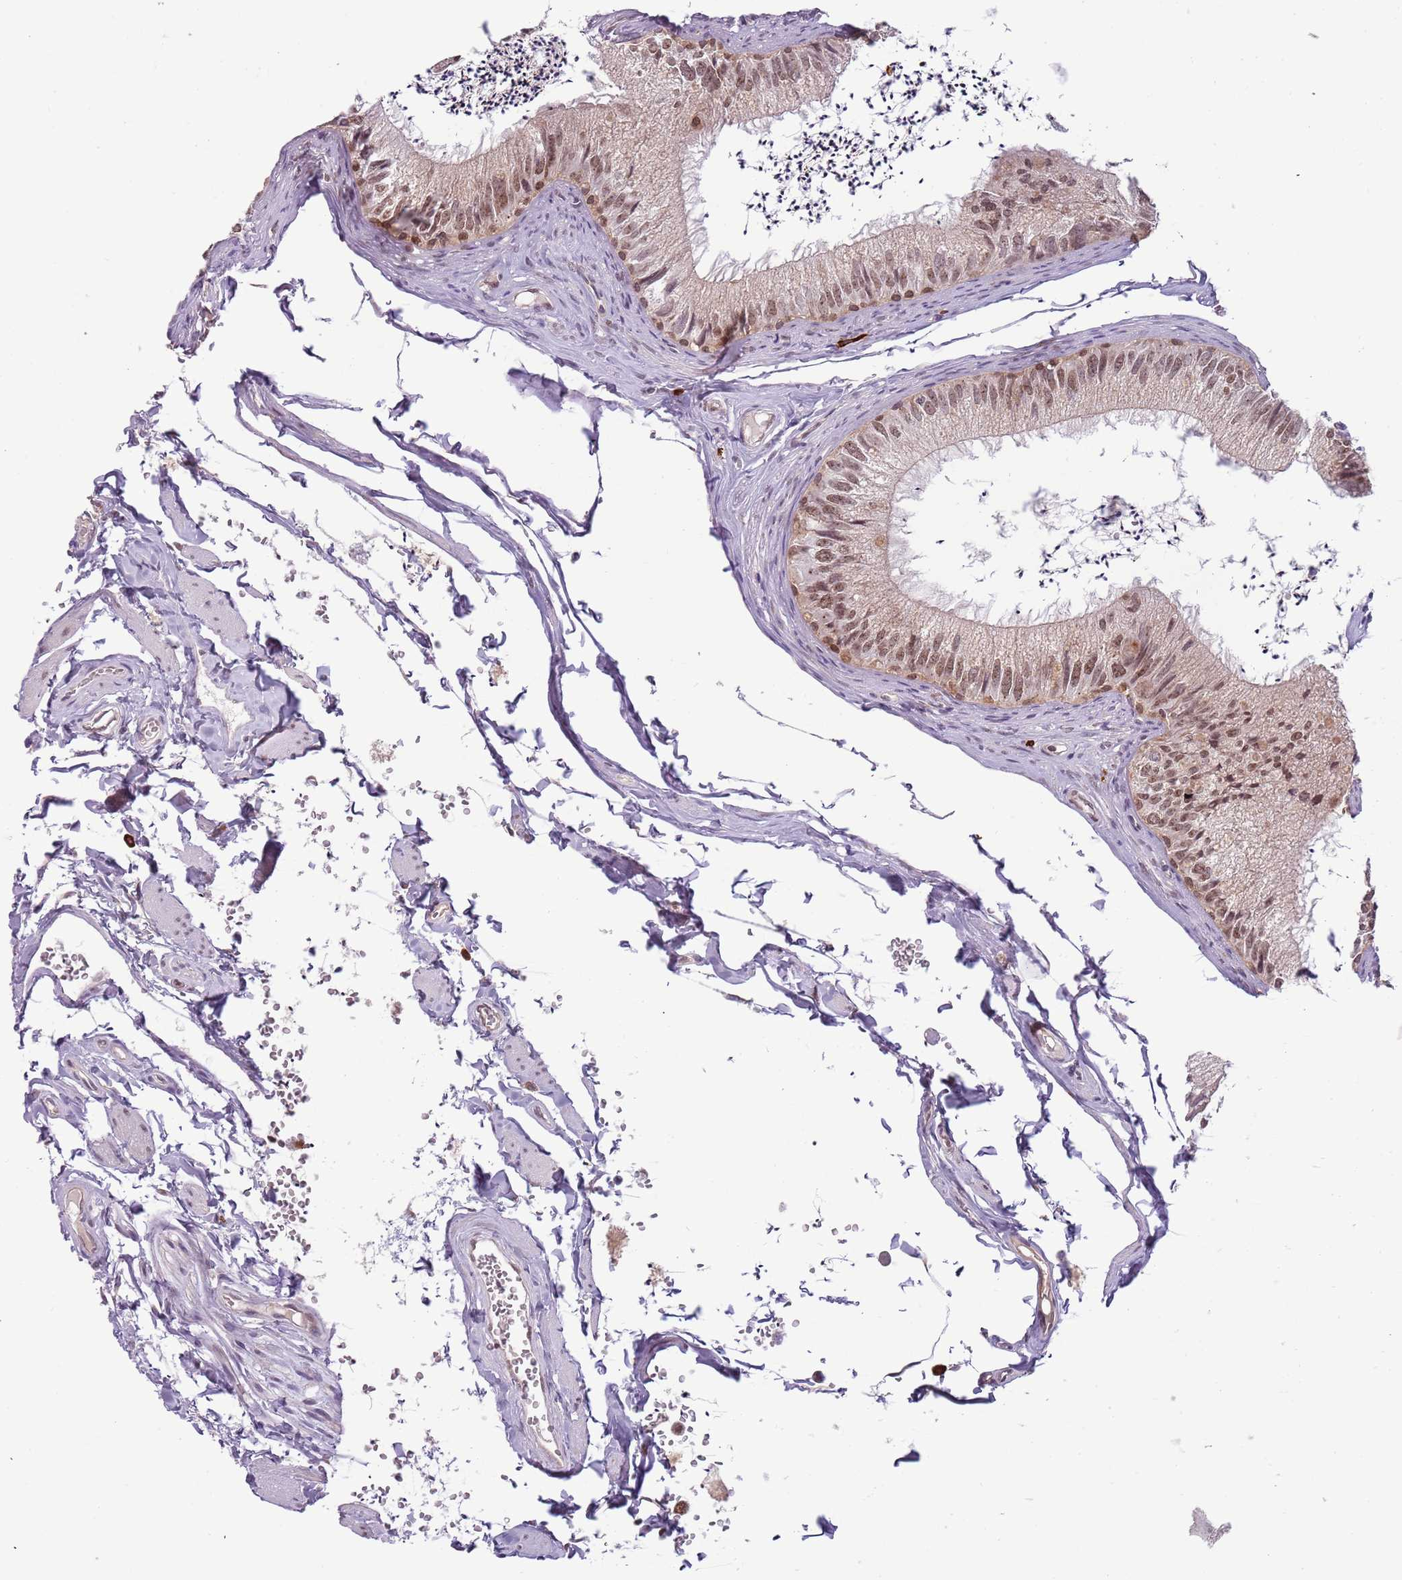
{"staining": {"intensity": "moderate", "quantity": ">75%", "location": "nuclear"}, "tissue": "epididymis", "cell_type": "Glandular cells", "image_type": "normal", "snomed": [{"axis": "morphology", "description": "Normal tissue, NOS"}, {"axis": "topography", "description": "Epididymis"}], "caption": "Moderate nuclear protein staining is identified in approximately >75% of glandular cells in epididymis. (Brightfield microscopy of DAB IHC at high magnification).", "gene": "FAM120AOS", "patient": {"sex": "male", "age": 79}}